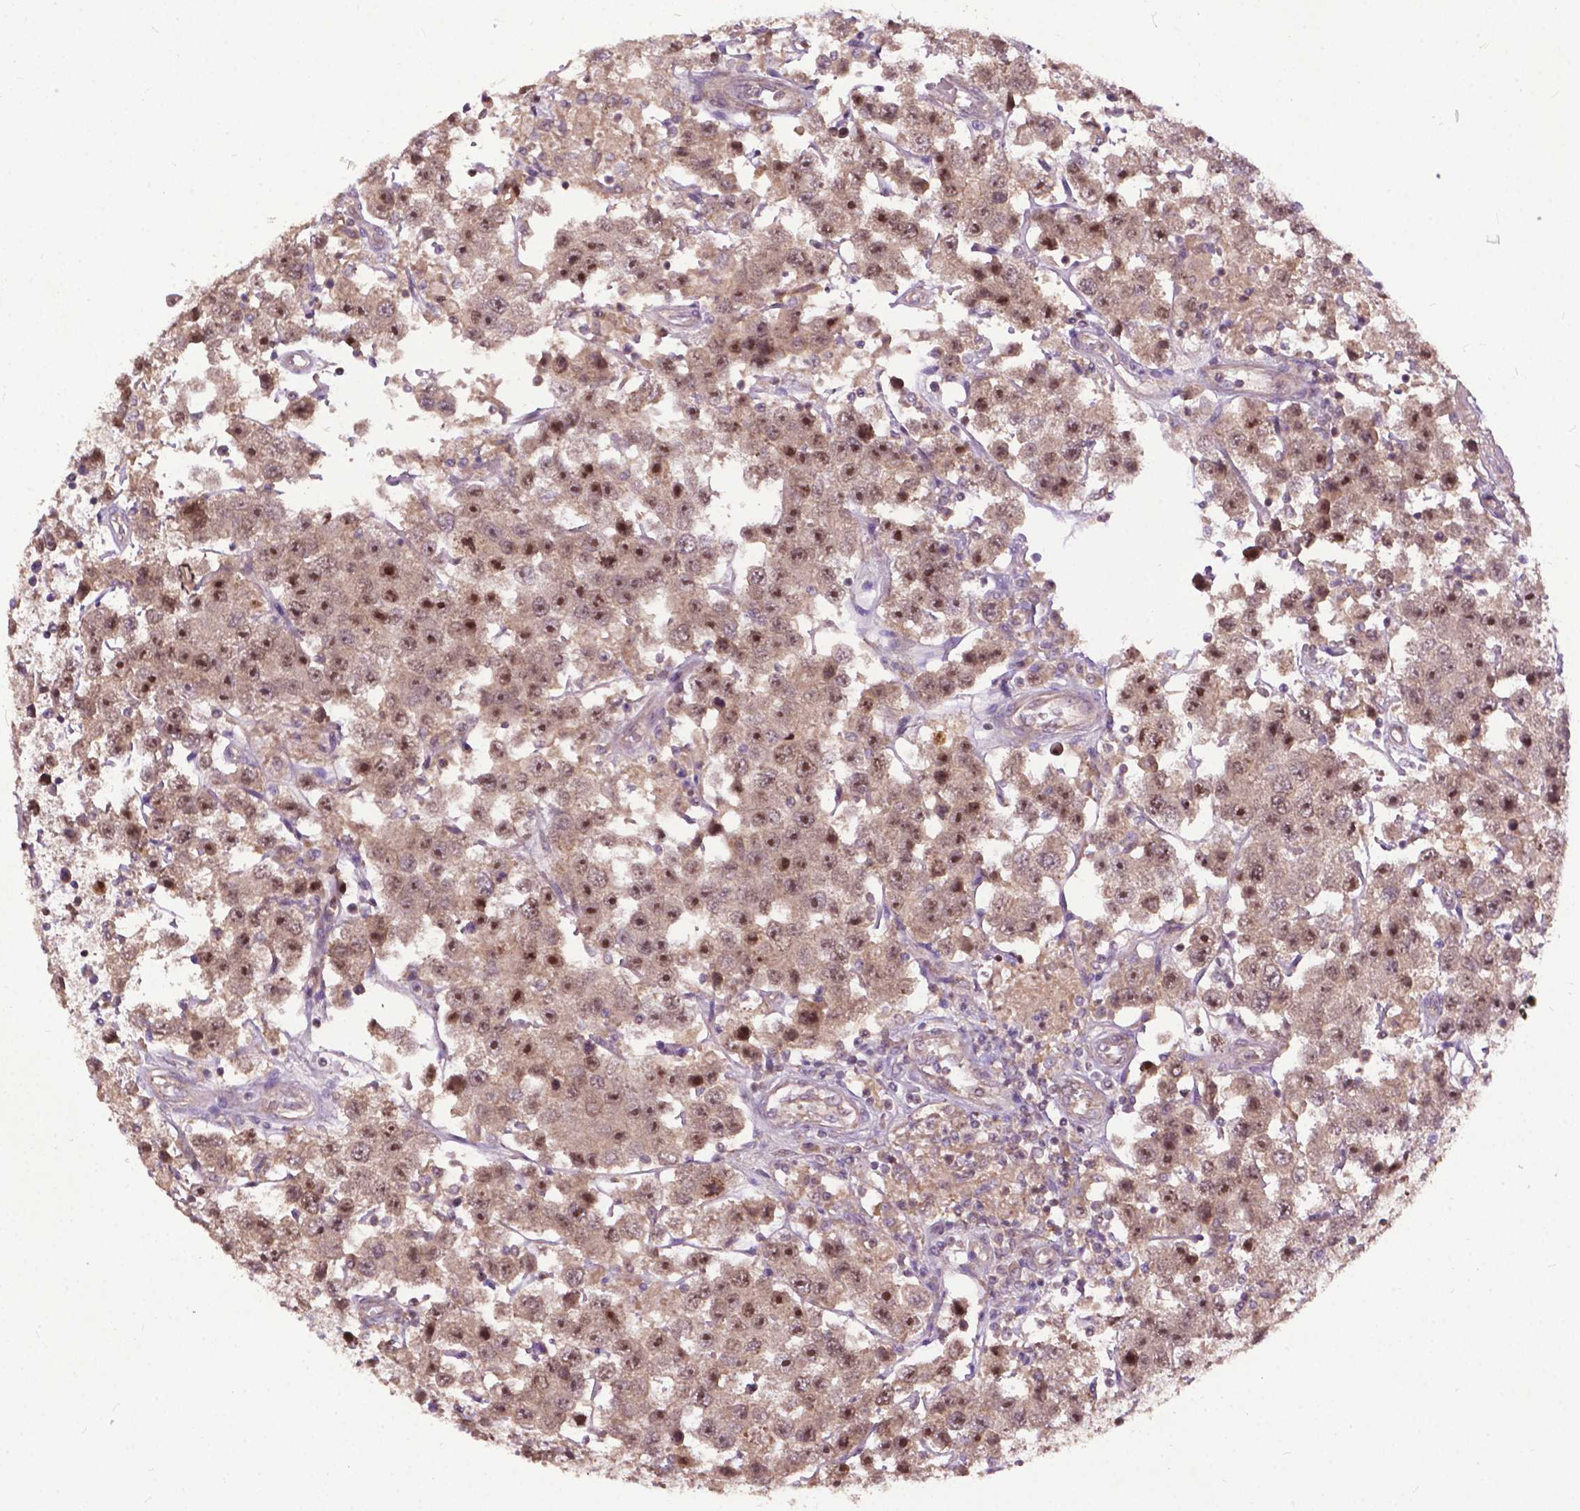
{"staining": {"intensity": "strong", "quantity": ">75%", "location": "nuclear"}, "tissue": "testis cancer", "cell_type": "Tumor cells", "image_type": "cancer", "snomed": [{"axis": "morphology", "description": "Seminoma, NOS"}, {"axis": "topography", "description": "Testis"}], "caption": "Testis cancer tissue reveals strong nuclear staining in approximately >75% of tumor cells", "gene": "PARP3", "patient": {"sex": "male", "age": 45}}